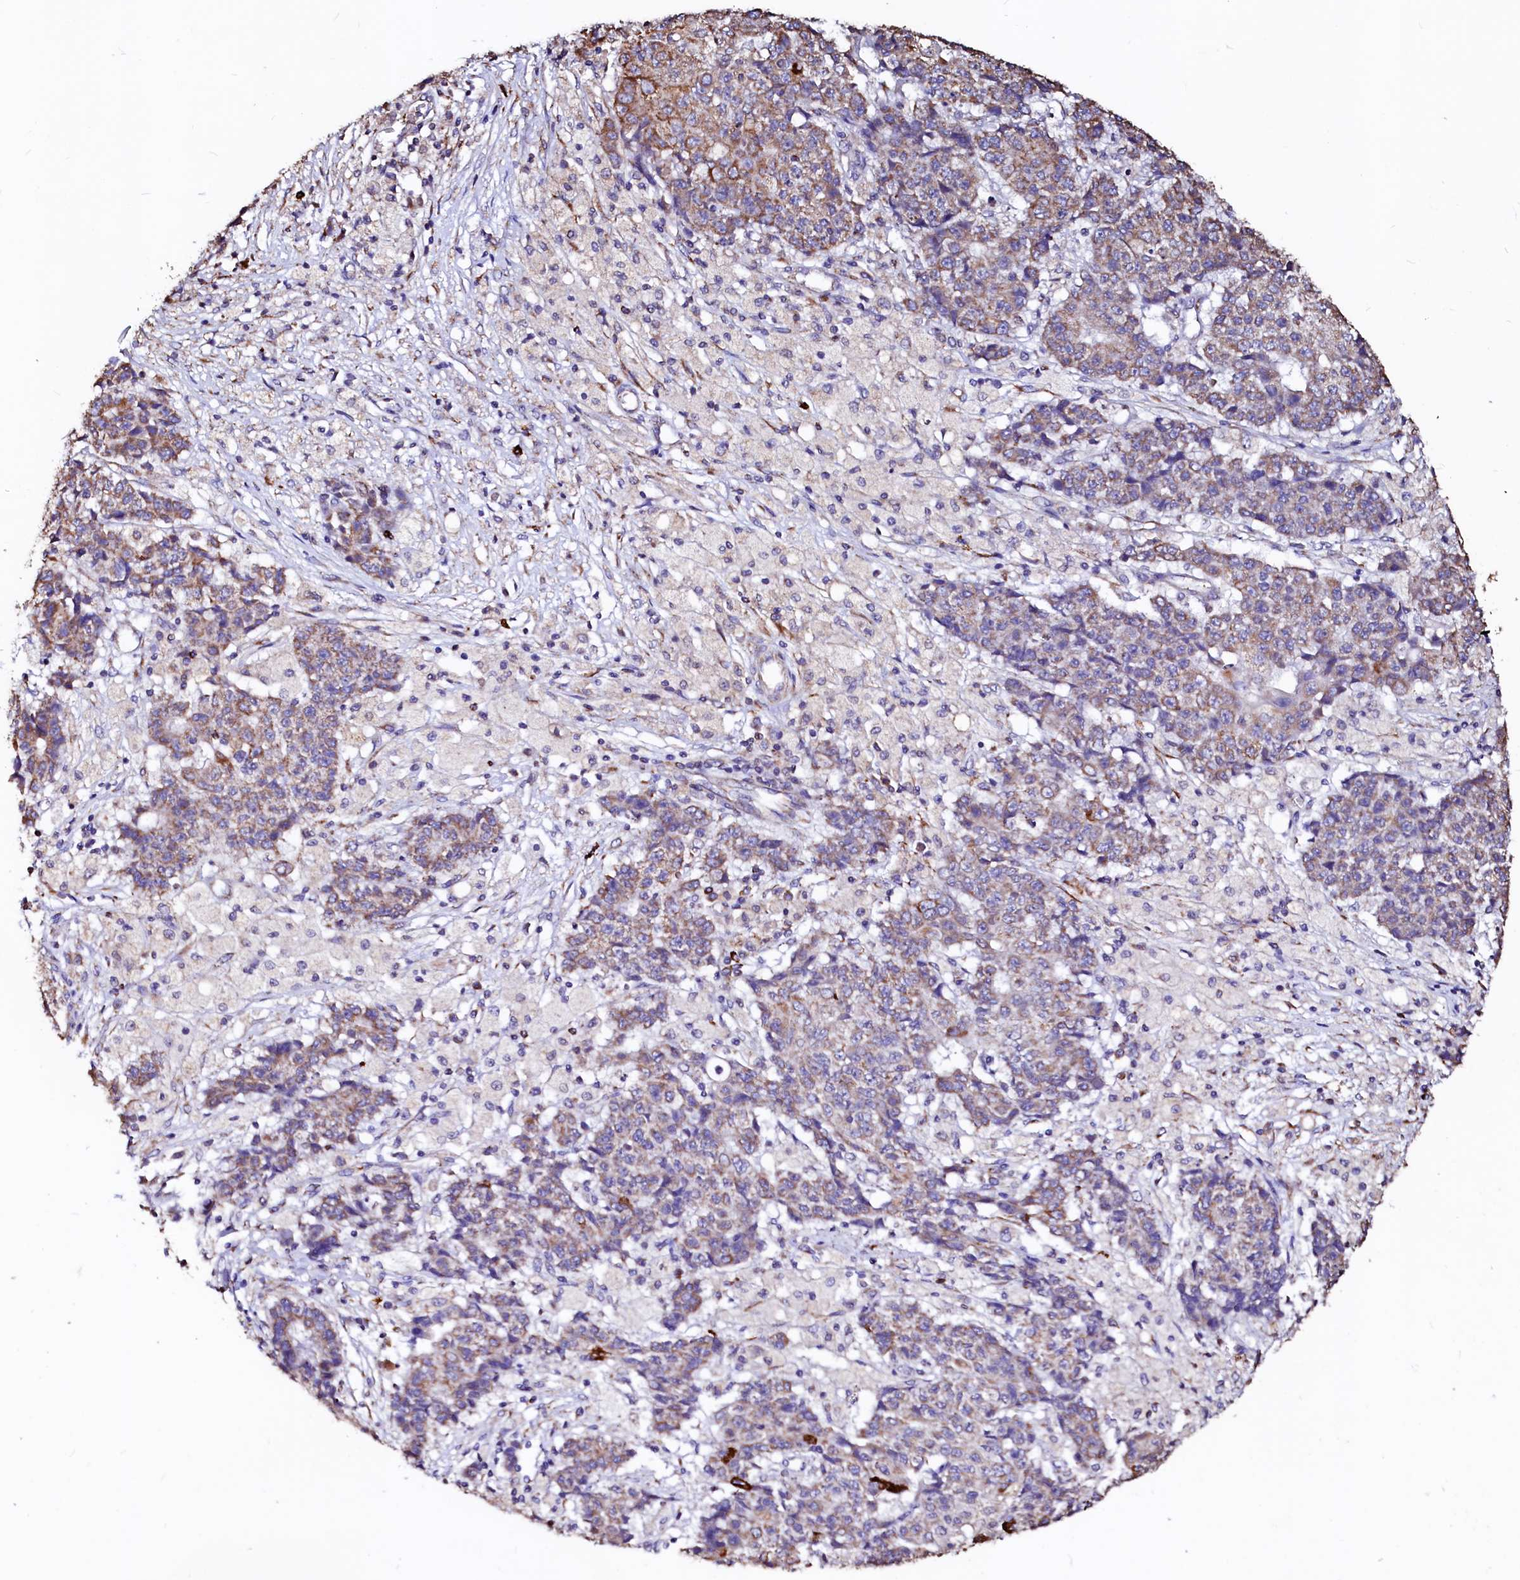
{"staining": {"intensity": "moderate", "quantity": "<25%", "location": "cytoplasmic/membranous"}, "tissue": "ovarian cancer", "cell_type": "Tumor cells", "image_type": "cancer", "snomed": [{"axis": "morphology", "description": "Carcinoma, endometroid"}, {"axis": "topography", "description": "Ovary"}], "caption": "Moderate cytoplasmic/membranous protein positivity is appreciated in about <25% of tumor cells in endometroid carcinoma (ovarian). (DAB (3,3'-diaminobenzidine) IHC with brightfield microscopy, high magnification).", "gene": "MAOB", "patient": {"sex": "female", "age": 42}}